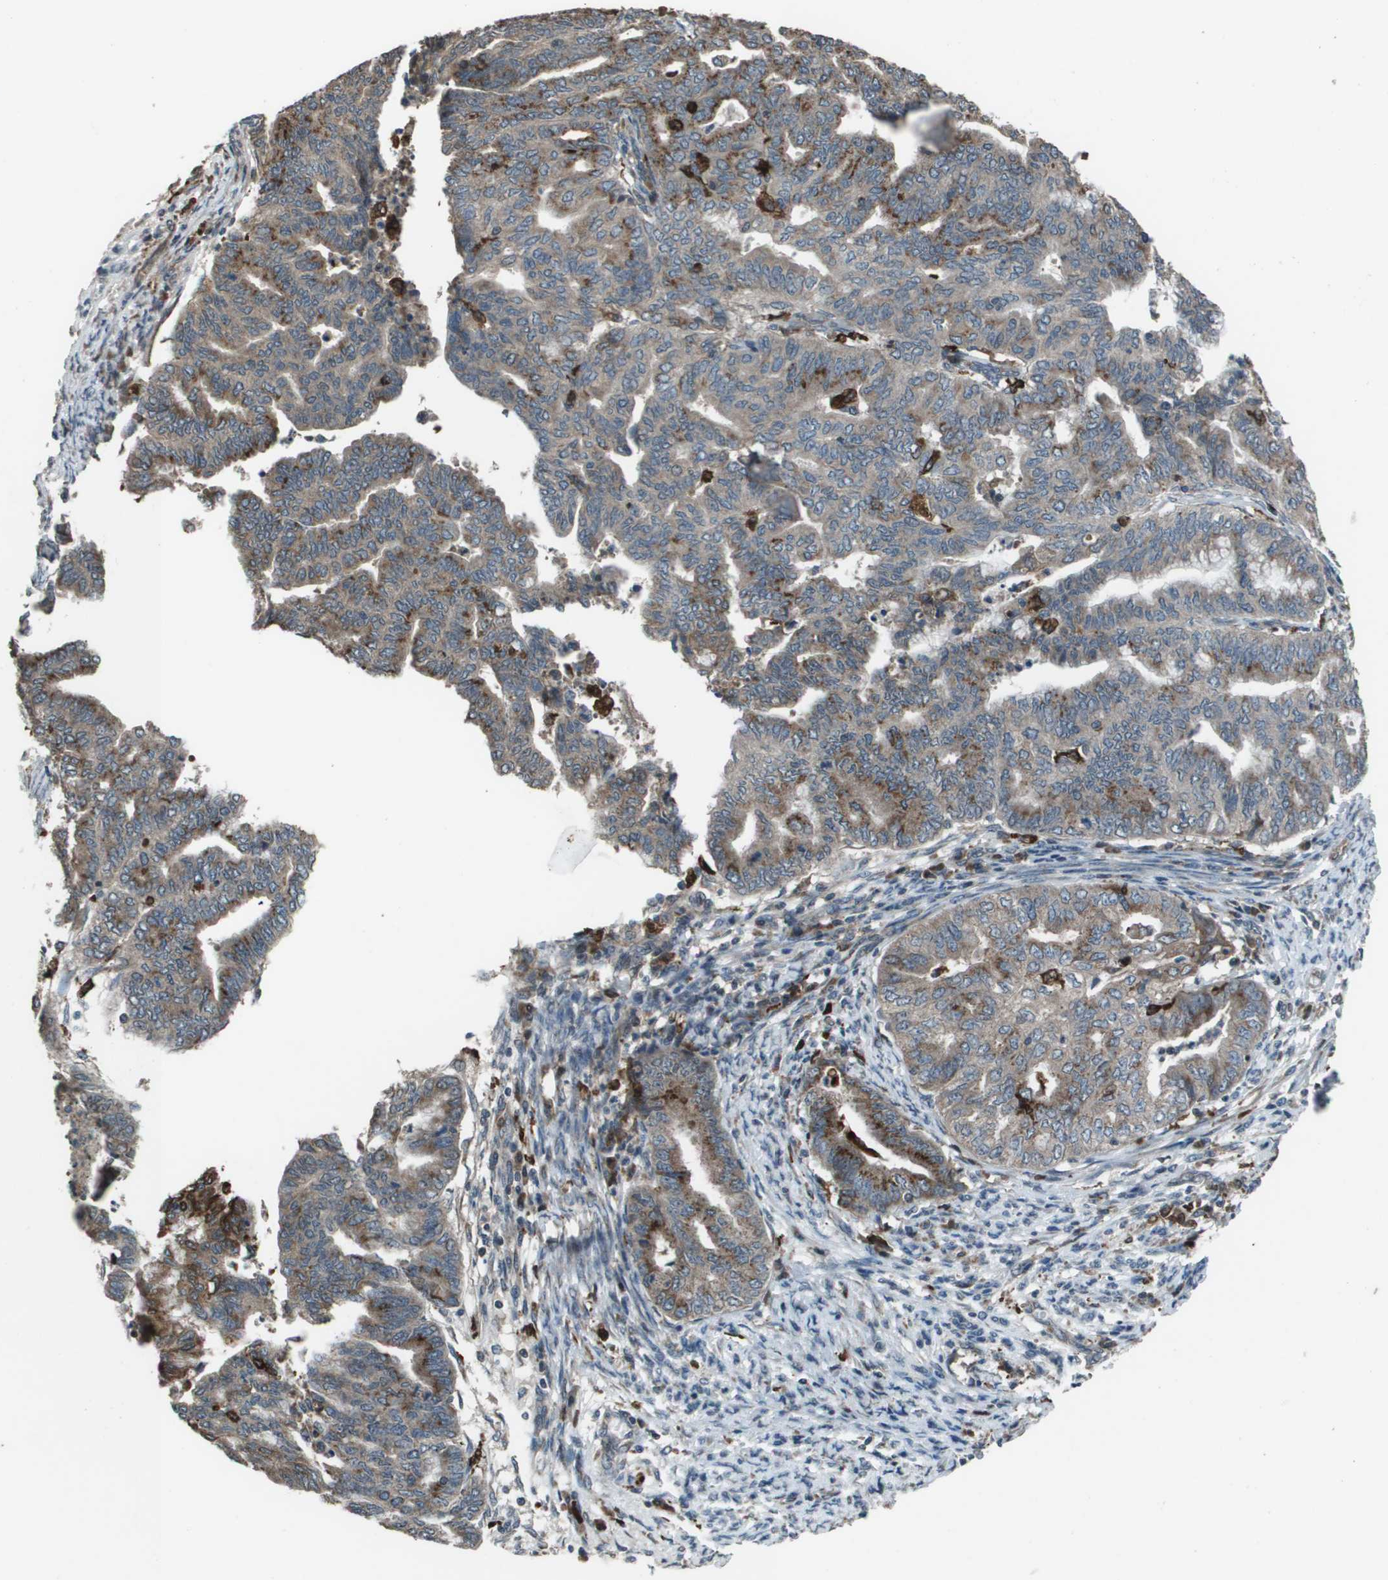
{"staining": {"intensity": "strong", "quantity": "25%-75%", "location": "cytoplasmic/membranous"}, "tissue": "endometrial cancer", "cell_type": "Tumor cells", "image_type": "cancer", "snomed": [{"axis": "morphology", "description": "Adenocarcinoma, NOS"}, {"axis": "topography", "description": "Endometrium"}], "caption": "Human adenocarcinoma (endometrial) stained for a protein (brown) reveals strong cytoplasmic/membranous positive expression in about 25%-75% of tumor cells.", "gene": "GOSR2", "patient": {"sex": "female", "age": 79}}